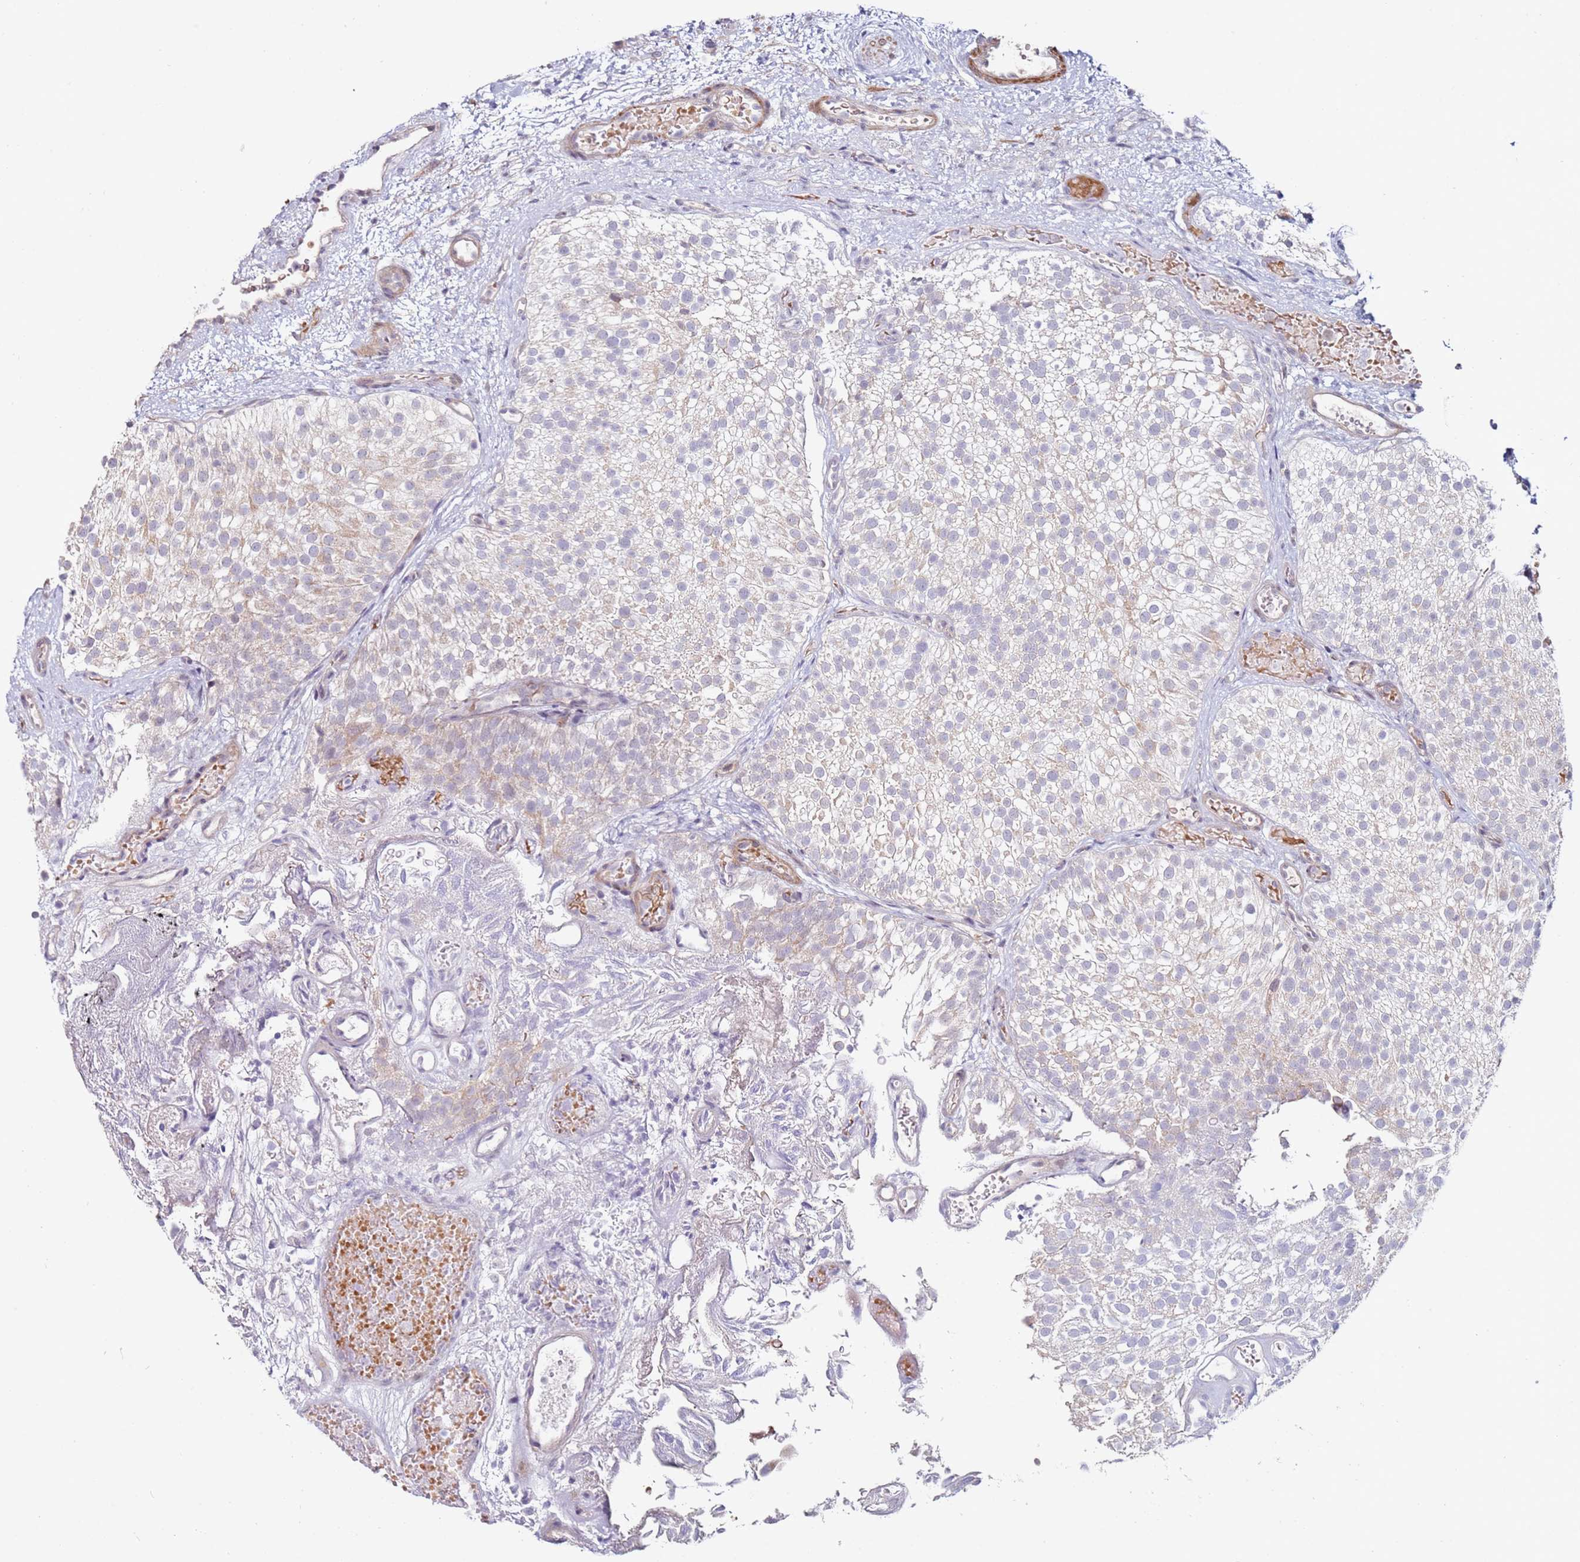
{"staining": {"intensity": "weak", "quantity": "<25%", "location": "cytoplasmic/membranous"}, "tissue": "urothelial cancer", "cell_type": "Tumor cells", "image_type": "cancer", "snomed": [{"axis": "morphology", "description": "Urothelial carcinoma, Low grade"}, {"axis": "topography", "description": "Urinary bladder"}], "caption": "The IHC micrograph has no significant expression in tumor cells of low-grade urothelial carcinoma tissue.", "gene": "RARS2", "patient": {"sex": "male", "age": 78}}